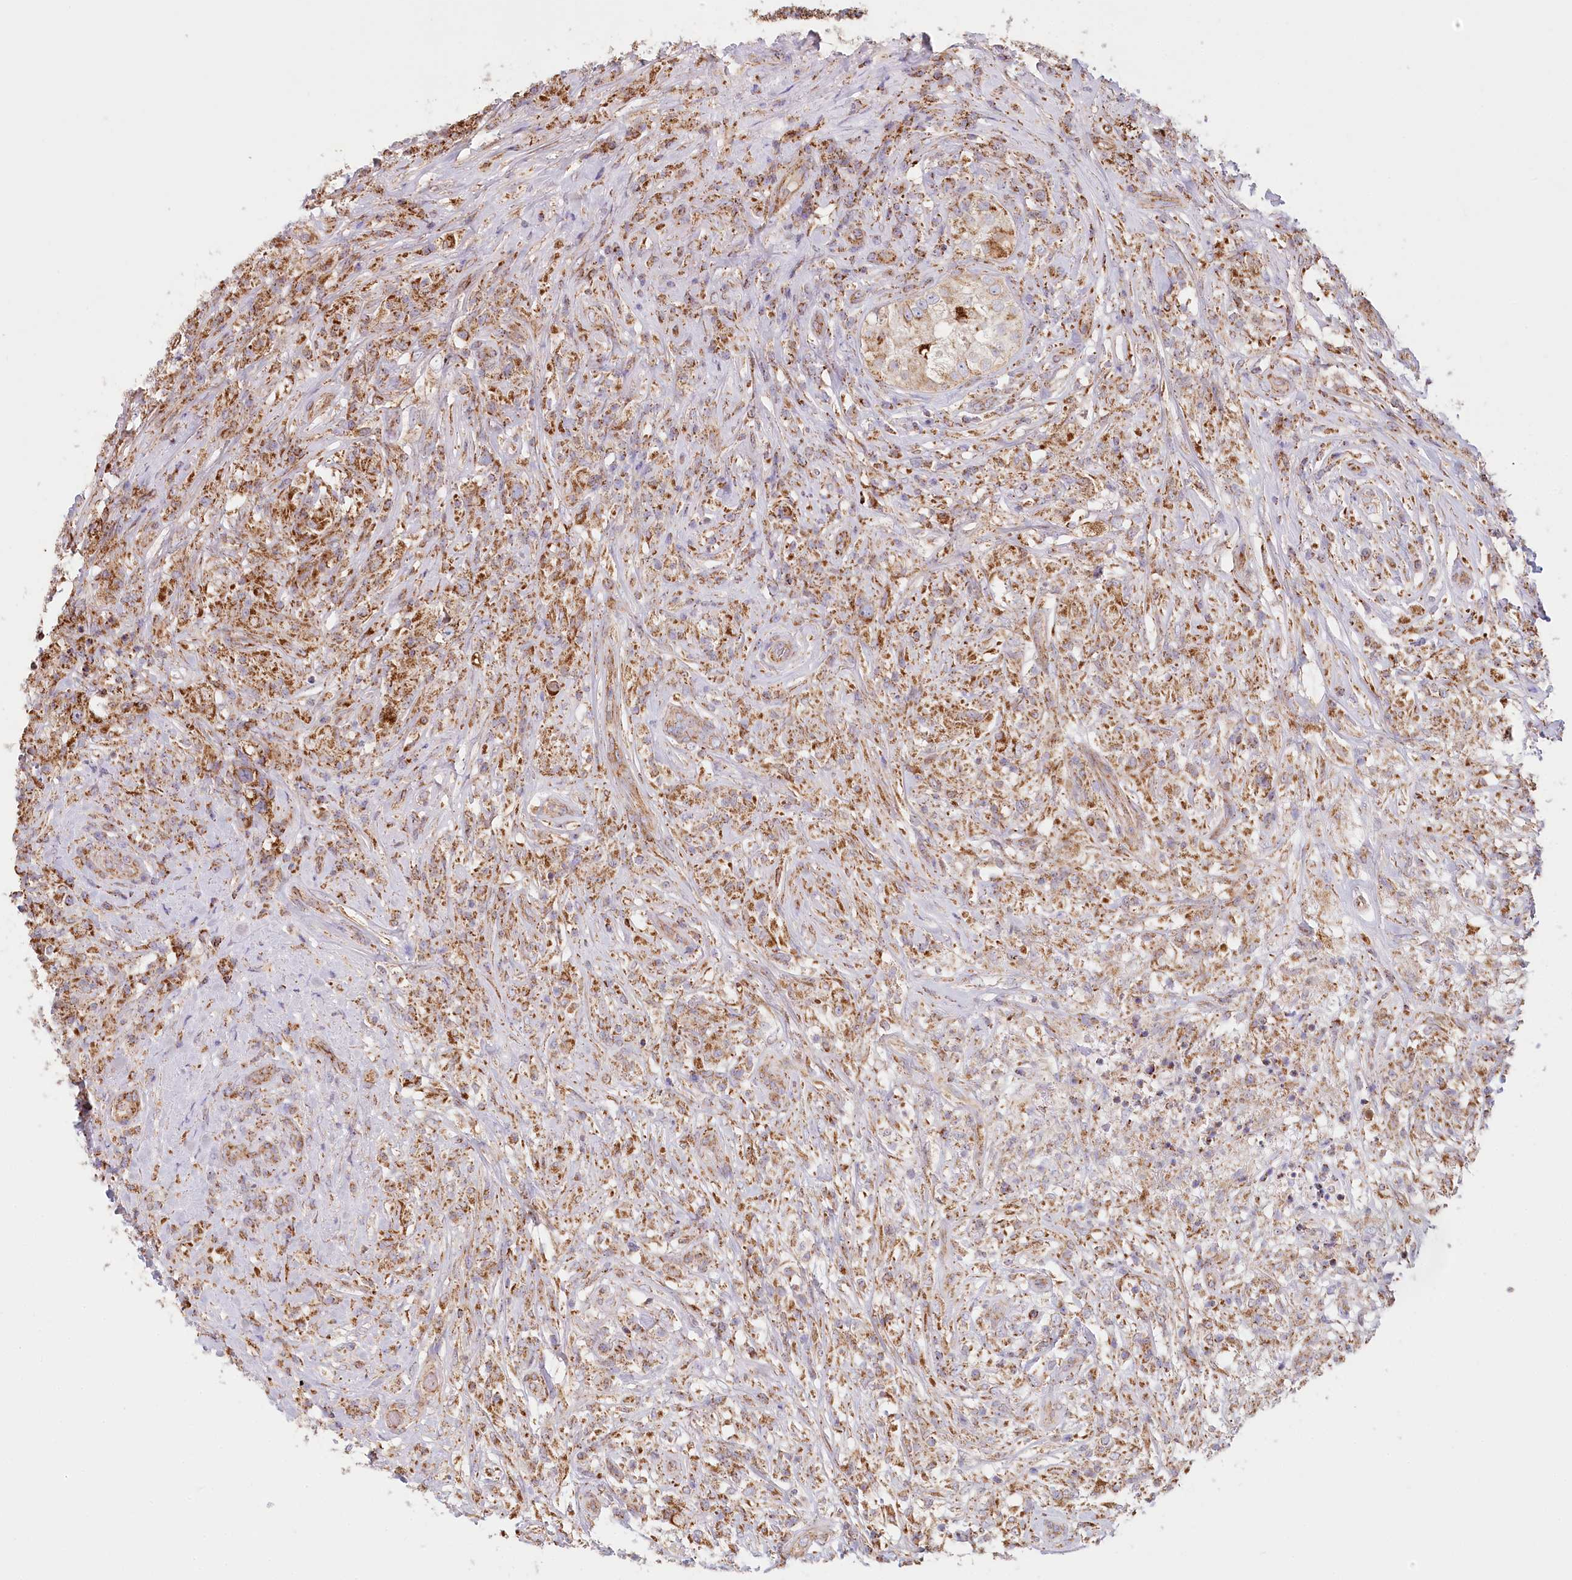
{"staining": {"intensity": "moderate", "quantity": ">75%", "location": "cytoplasmic/membranous"}, "tissue": "testis cancer", "cell_type": "Tumor cells", "image_type": "cancer", "snomed": [{"axis": "morphology", "description": "Seminoma, NOS"}, {"axis": "topography", "description": "Testis"}], "caption": "Moderate cytoplasmic/membranous expression for a protein is identified in approximately >75% of tumor cells of seminoma (testis) using immunohistochemistry.", "gene": "UMPS", "patient": {"sex": "male", "age": 49}}